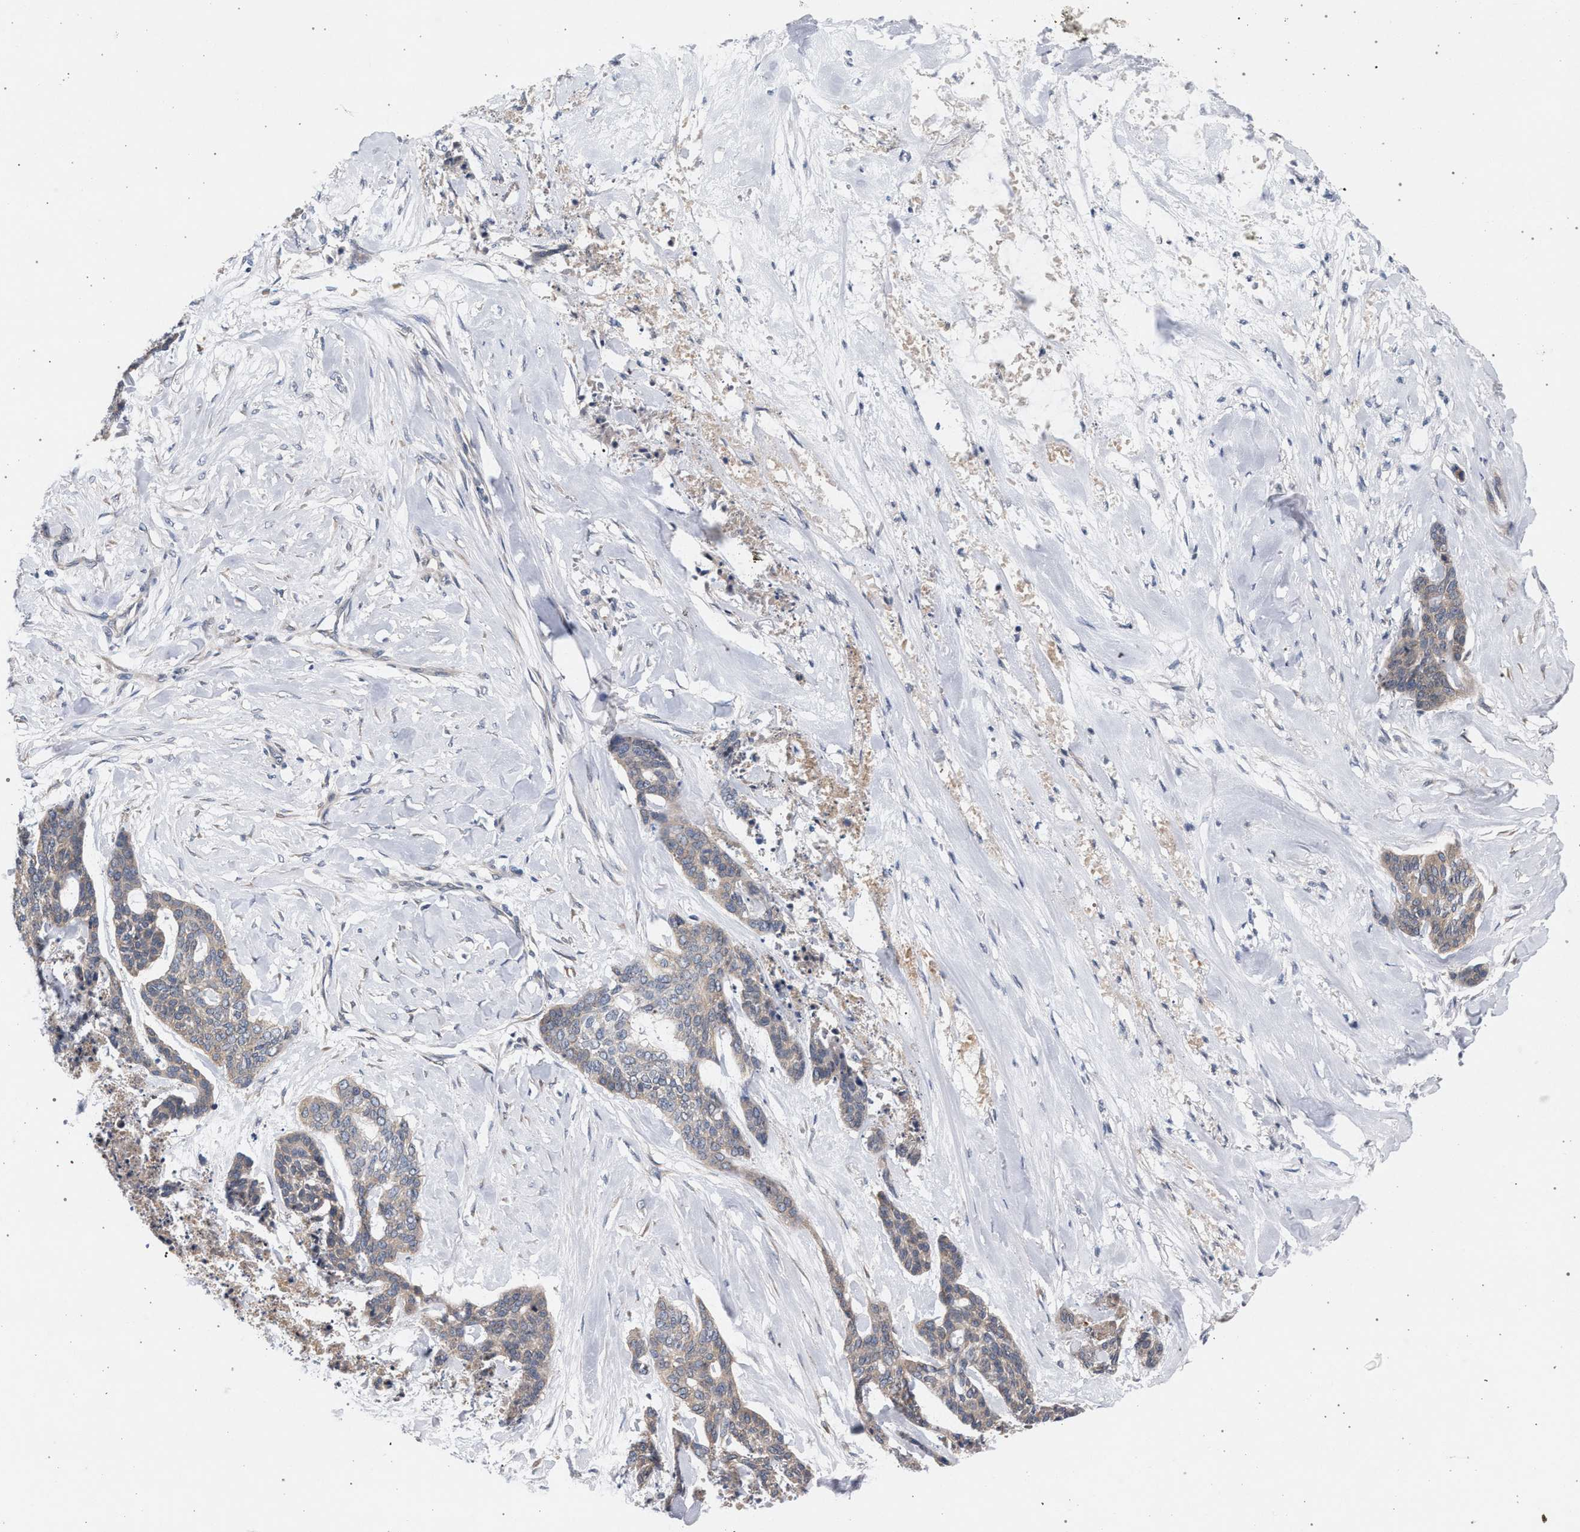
{"staining": {"intensity": "weak", "quantity": "<25%", "location": "cytoplasmic/membranous"}, "tissue": "skin cancer", "cell_type": "Tumor cells", "image_type": "cancer", "snomed": [{"axis": "morphology", "description": "Basal cell carcinoma"}, {"axis": "topography", "description": "Skin"}], "caption": "Immunohistochemistry (IHC) of skin cancer exhibits no positivity in tumor cells.", "gene": "ARPC5L", "patient": {"sex": "female", "age": 64}}